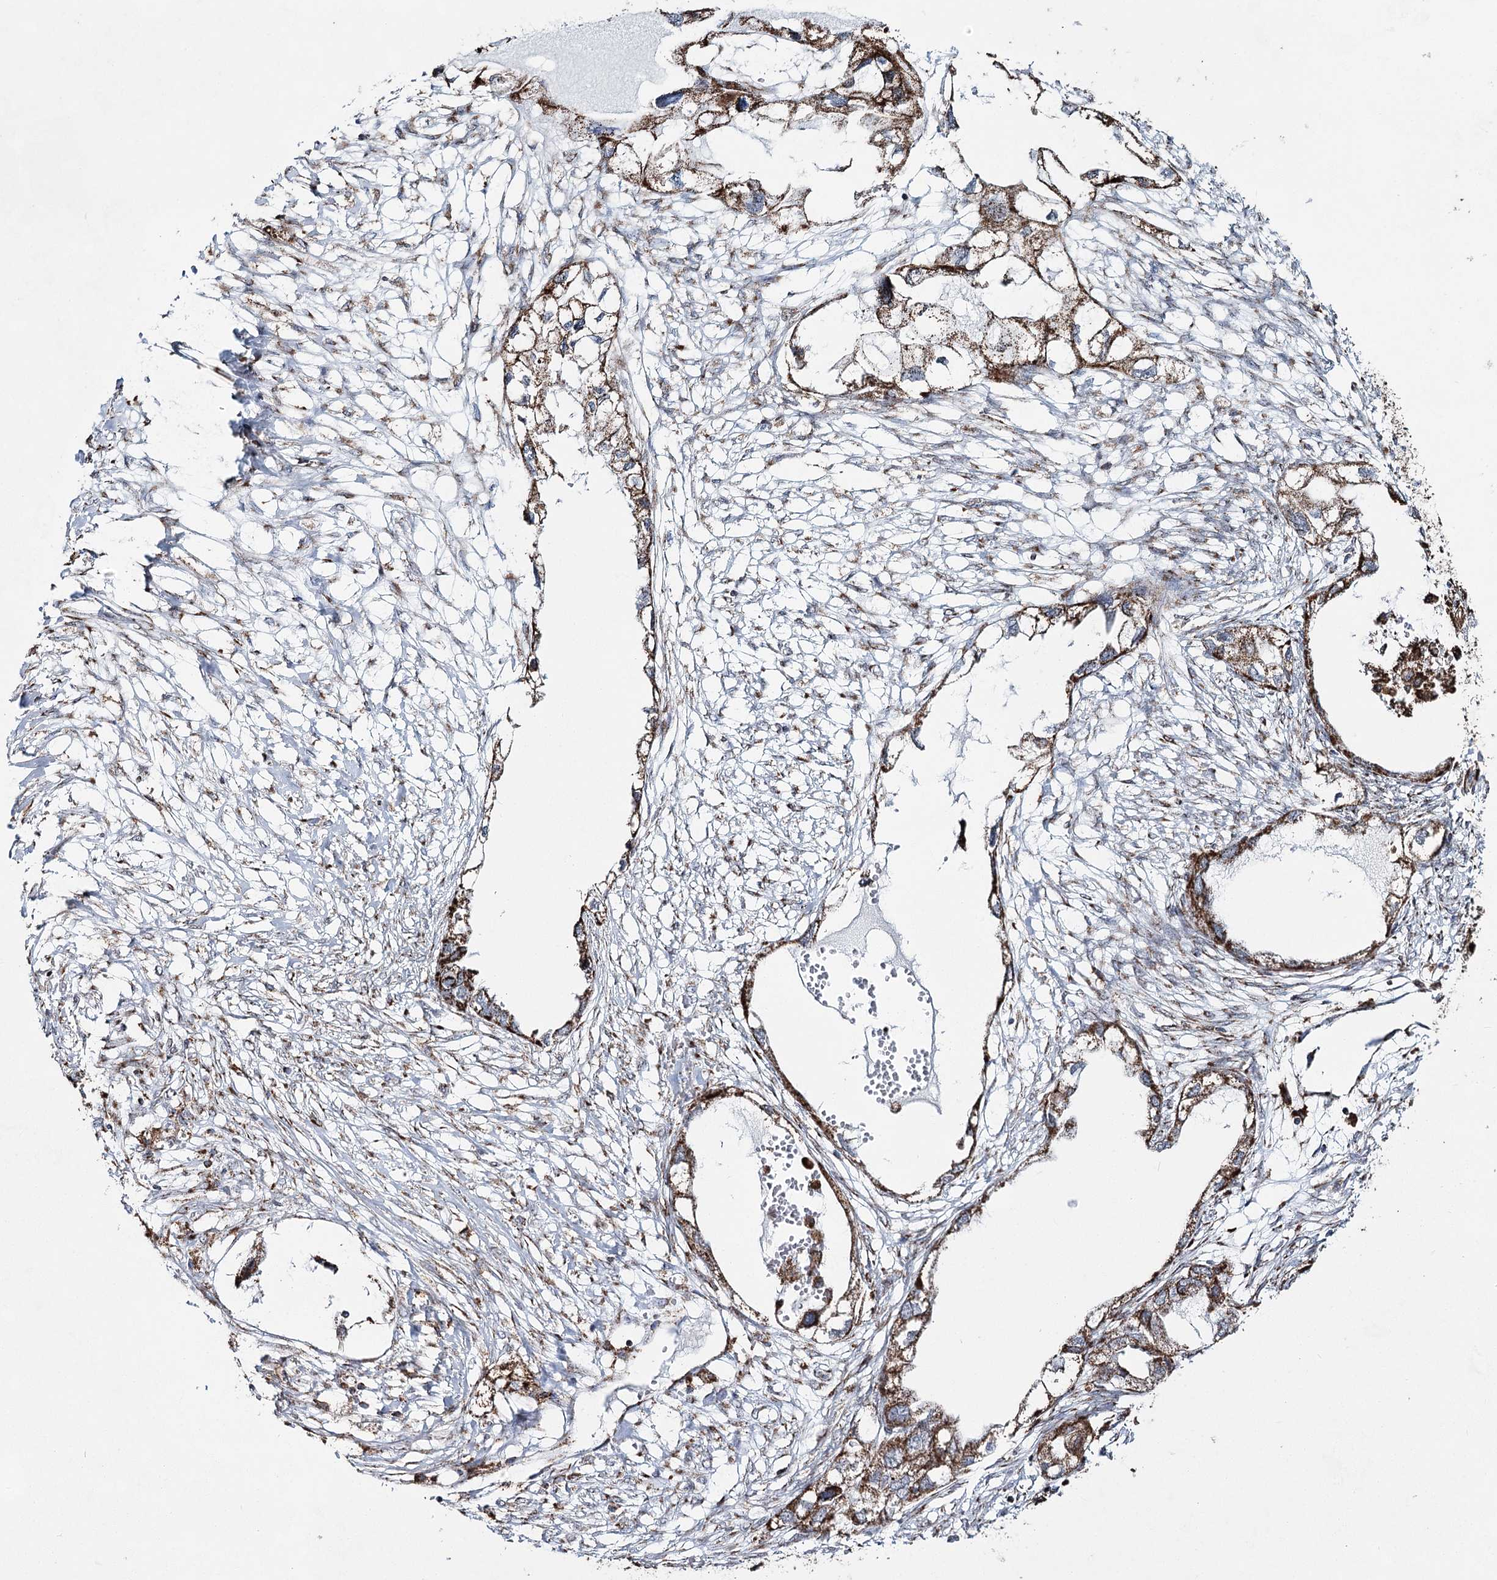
{"staining": {"intensity": "strong", "quantity": ">75%", "location": "cytoplasmic/membranous"}, "tissue": "endometrial cancer", "cell_type": "Tumor cells", "image_type": "cancer", "snomed": [{"axis": "morphology", "description": "Adenocarcinoma, NOS"}, {"axis": "morphology", "description": "Adenocarcinoma, metastatic, NOS"}, {"axis": "topography", "description": "Adipose tissue"}, {"axis": "topography", "description": "Endometrium"}], "caption": "Endometrial cancer was stained to show a protein in brown. There is high levels of strong cytoplasmic/membranous positivity in about >75% of tumor cells. (DAB = brown stain, brightfield microscopy at high magnification).", "gene": "CWF19L1", "patient": {"sex": "female", "age": 67}}